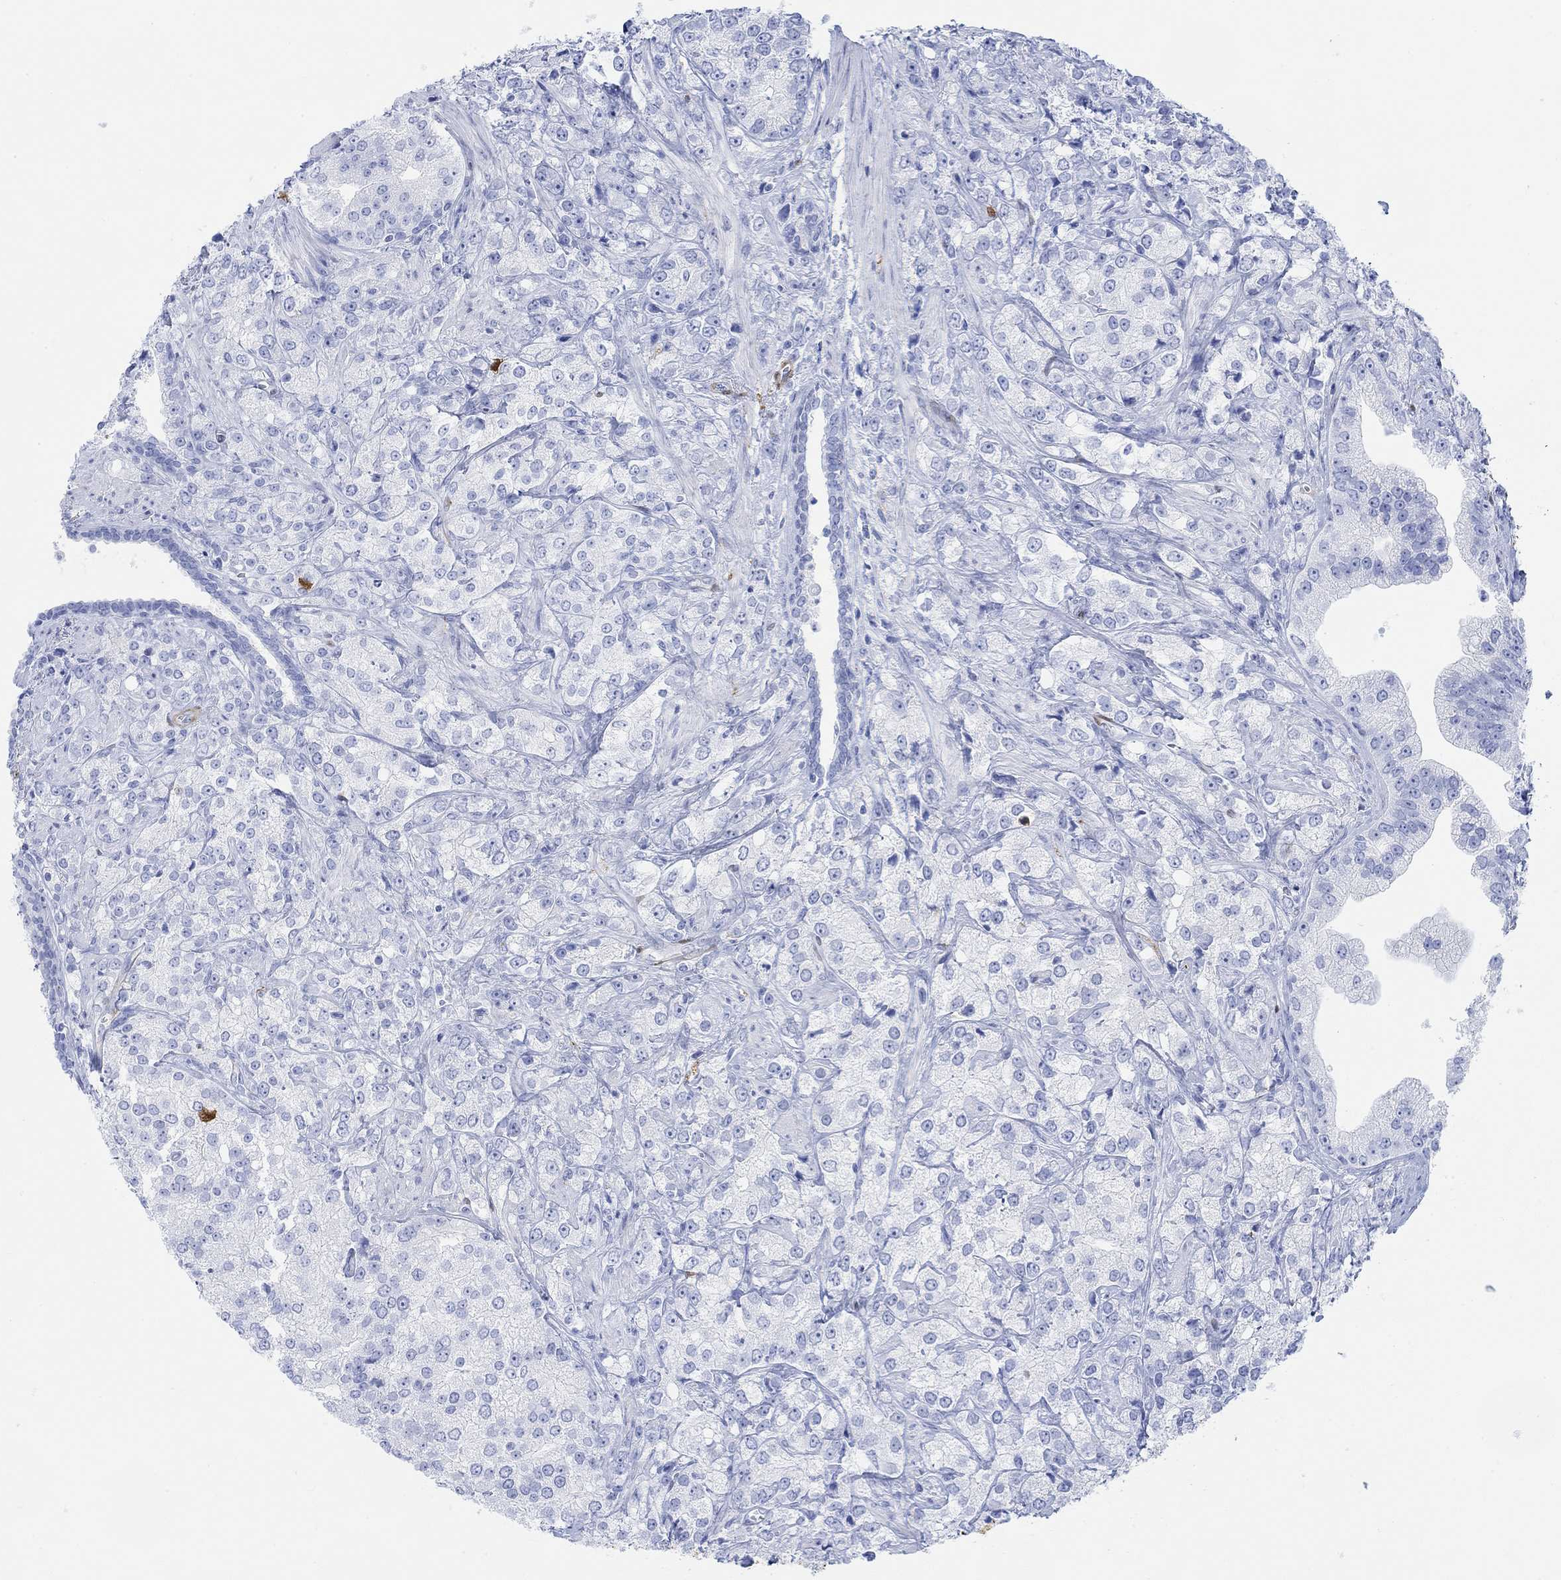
{"staining": {"intensity": "moderate", "quantity": "<25%", "location": "nuclear"}, "tissue": "prostate cancer", "cell_type": "Tumor cells", "image_type": "cancer", "snomed": [{"axis": "morphology", "description": "Adenocarcinoma, NOS"}, {"axis": "topography", "description": "Prostate and seminal vesicle, NOS"}, {"axis": "topography", "description": "Prostate"}], "caption": "Immunohistochemical staining of human prostate cancer demonstrates moderate nuclear protein positivity in about <25% of tumor cells.", "gene": "TPPP3", "patient": {"sex": "male", "age": 68}}